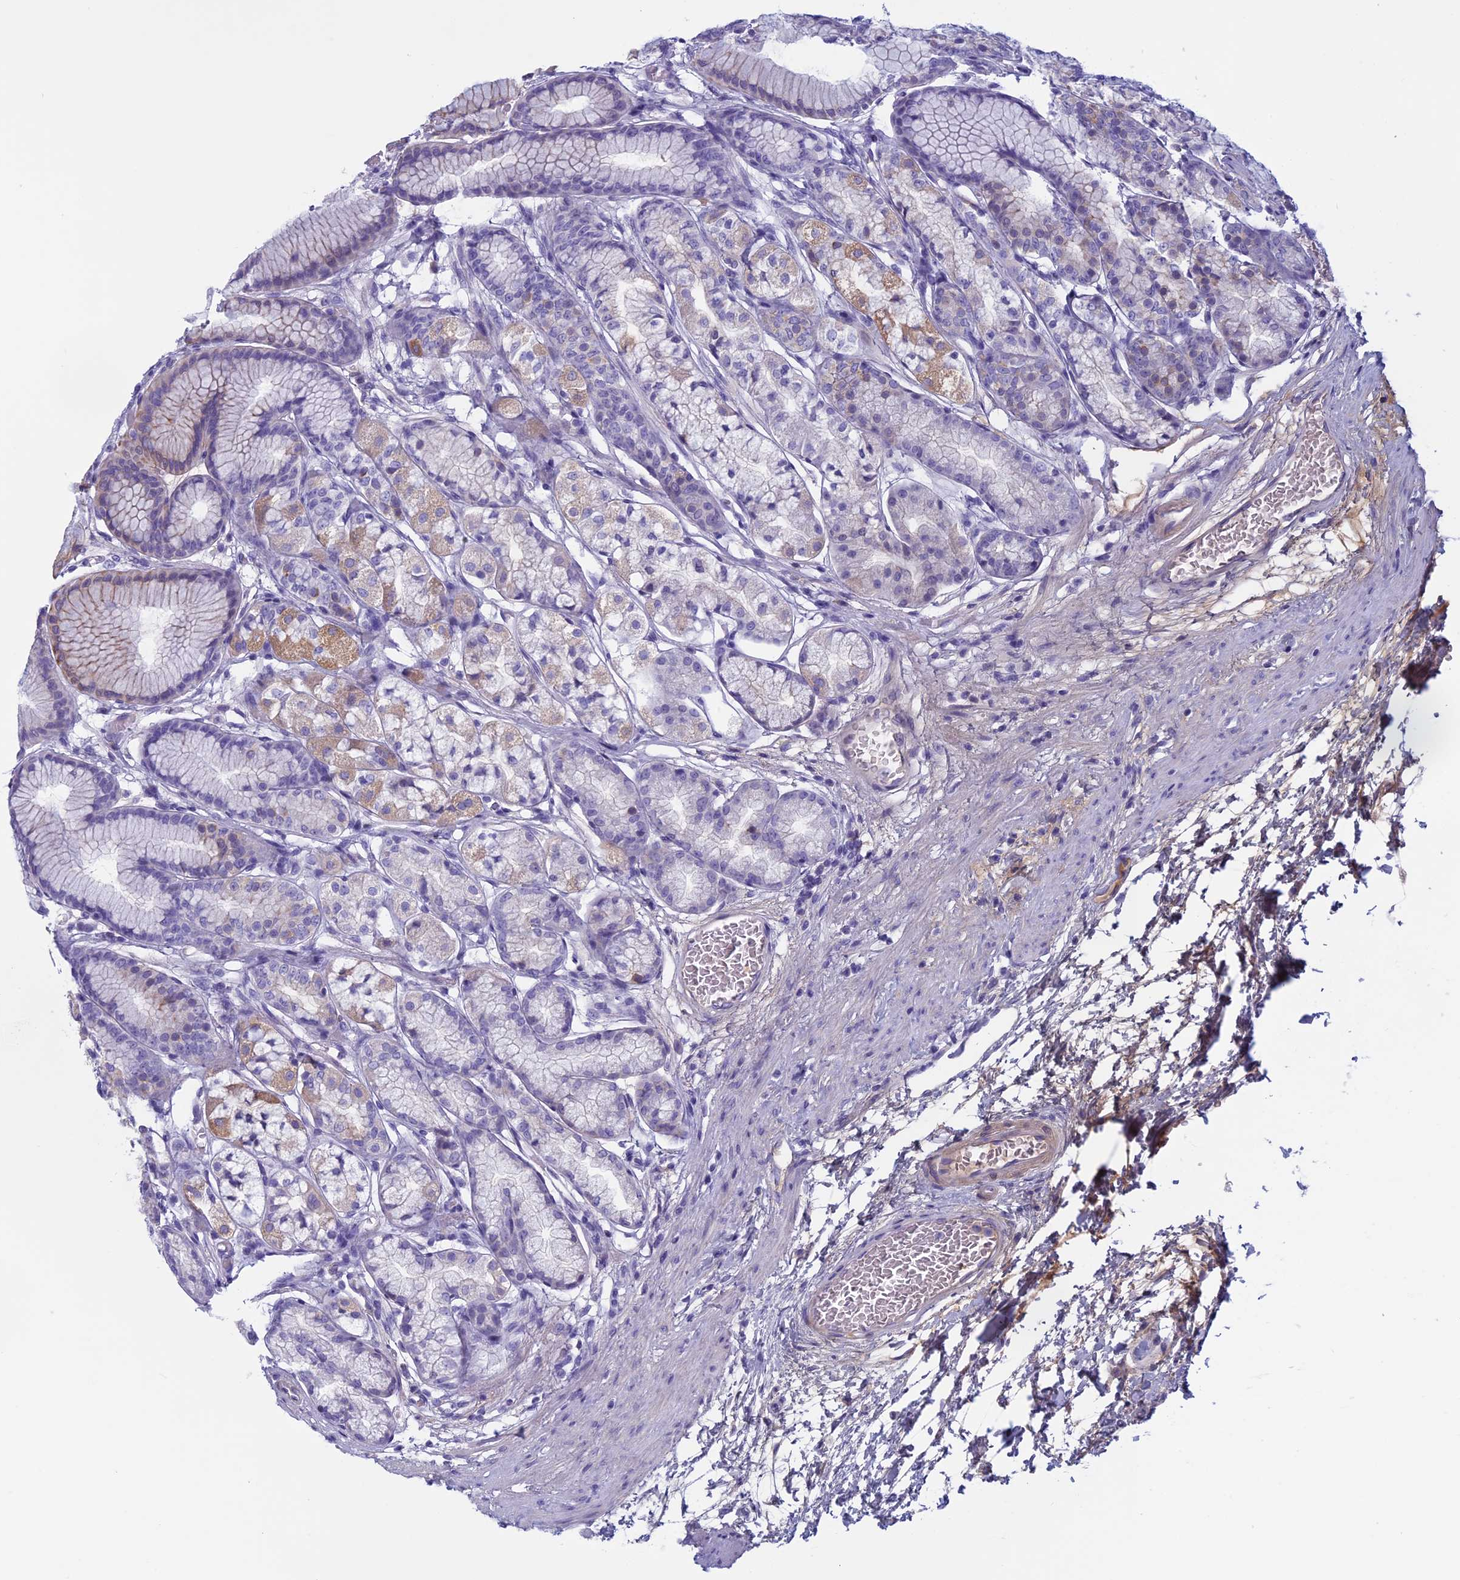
{"staining": {"intensity": "moderate", "quantity": "<25%", "location": "cytoplasmic/membranous"}, "tissue": "stomach", "cell_type": "Glandular cells", "image_type": "normal", "snomed": [{"axis": "morphology", "description": "Normal tissue, NOS"}, {"axis": "morphology", "description": "Adenocarcinoma, NOS"}, {"axis": "morphology", "description": "Adenocarcinoma, High grade"}, {"axis": "topography", "description": "Stomach, upper"}, {"axis": "topography", "description": "Stomach"}], "caption": "Stomach stained for a protein reveals moderate cytoplasmic/membranous positivity in glandular cells. (IHC, brightfield microscopy, high magnification).", "gene": "ANGPTL2", "patient": {"sex": "female", "age": 65}}